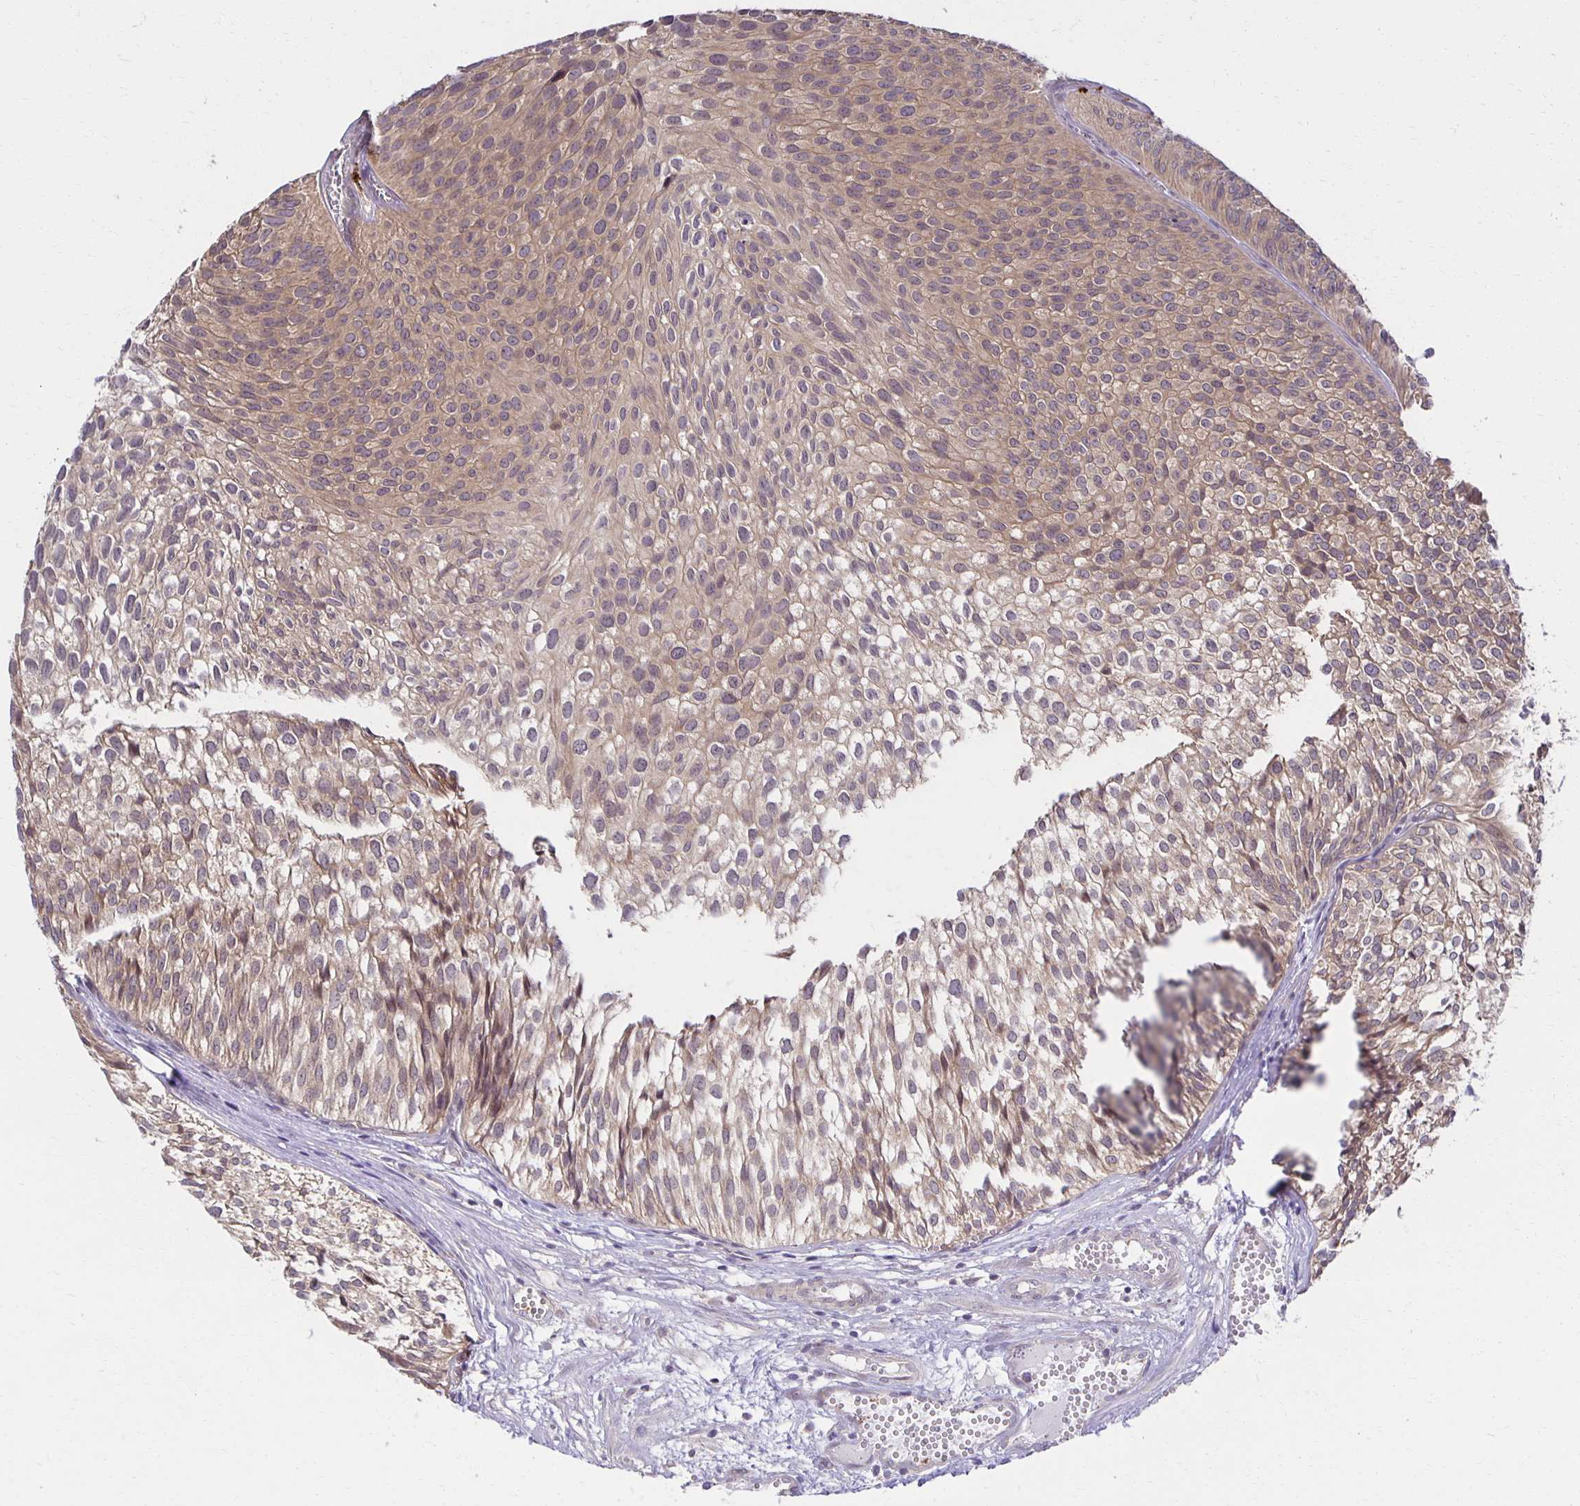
{"staining": {"intensity": "weak", "quantity": ">75%", "location": "cytoplasmic/membranous"}, "tissue": "urothelial cancer", "cell_type": "Tumor cells", "image_type": "cancer", "snomed": [{"axis": "morphology", "description": "Urothelial carcinoma, Low grade"}, {"axis": "topography", "description": "Urinary bladder"}], "caption": "Immunohistochemistry (IHC) (DAB (3,3'-diaminobenzidine)) staining of urothelial carcinoma (low-grade) demonstrates weak cytoplasmic/membranous protein expression in approximately >75% of tumor cells. (Brightfield microscopy of DAB IHC at high magnification).", "gene": "MIEN1", "patient": {"sex": "male", "age": 91}}